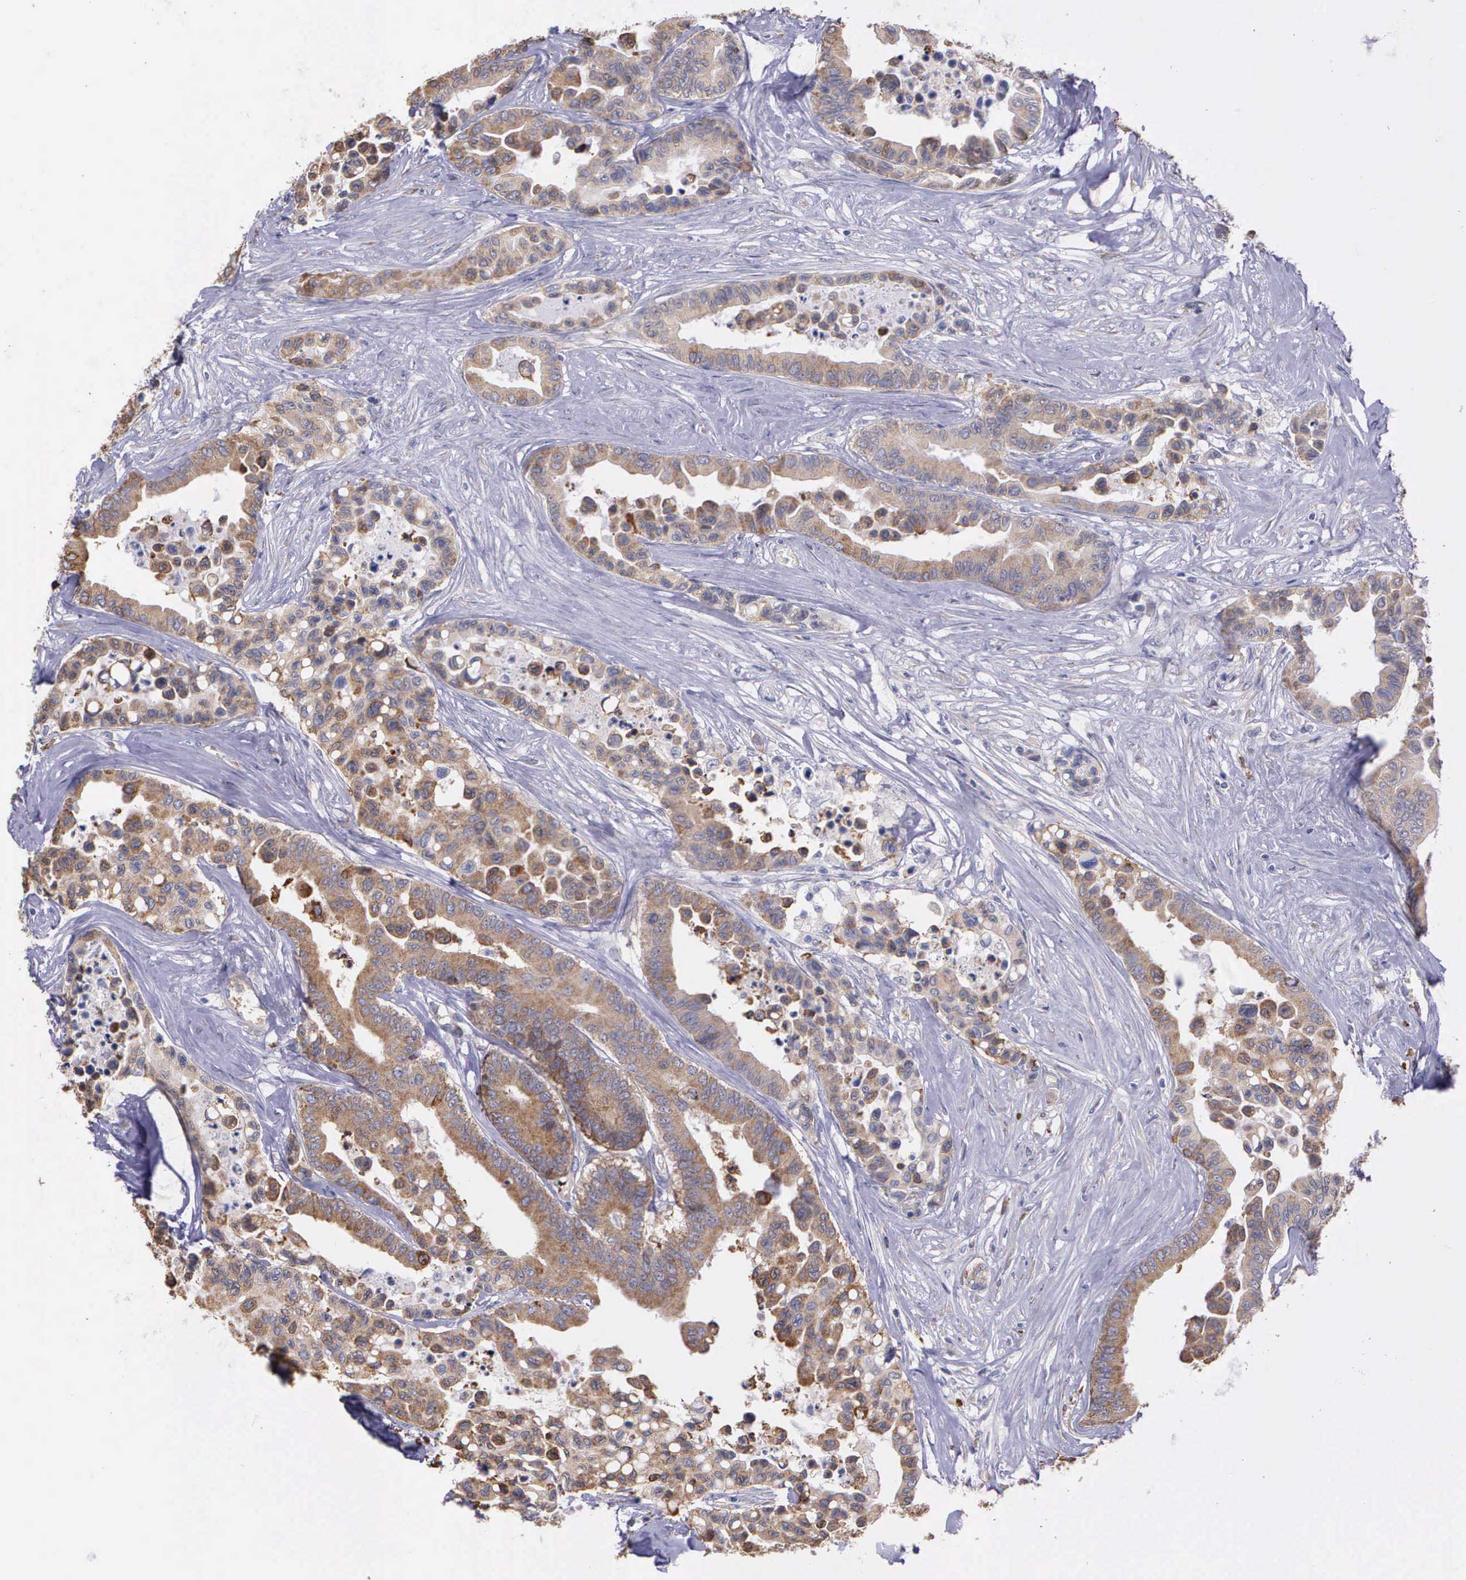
{"staining": {"intensity": "moderate", "quantity": ">75%", "location": "cytoplasmic/membranous"}, "tissue": "colorectal cancer", "cell_type": "Tumor cells", "image_type": "cancer", "snomed": [{"axis": "morphology", "description": "Adenocarcinoma, NOS"}, {"axis": "topography", "description": "Colon"}], "caption": "Colorectal cancer stained with a brown dye displays moderate cytoplasmic/membranous positive expression in approximately >75% of tumor cells.", "gene": "ZC3H12B", "patient": {"sex": "male", "age": 82}}